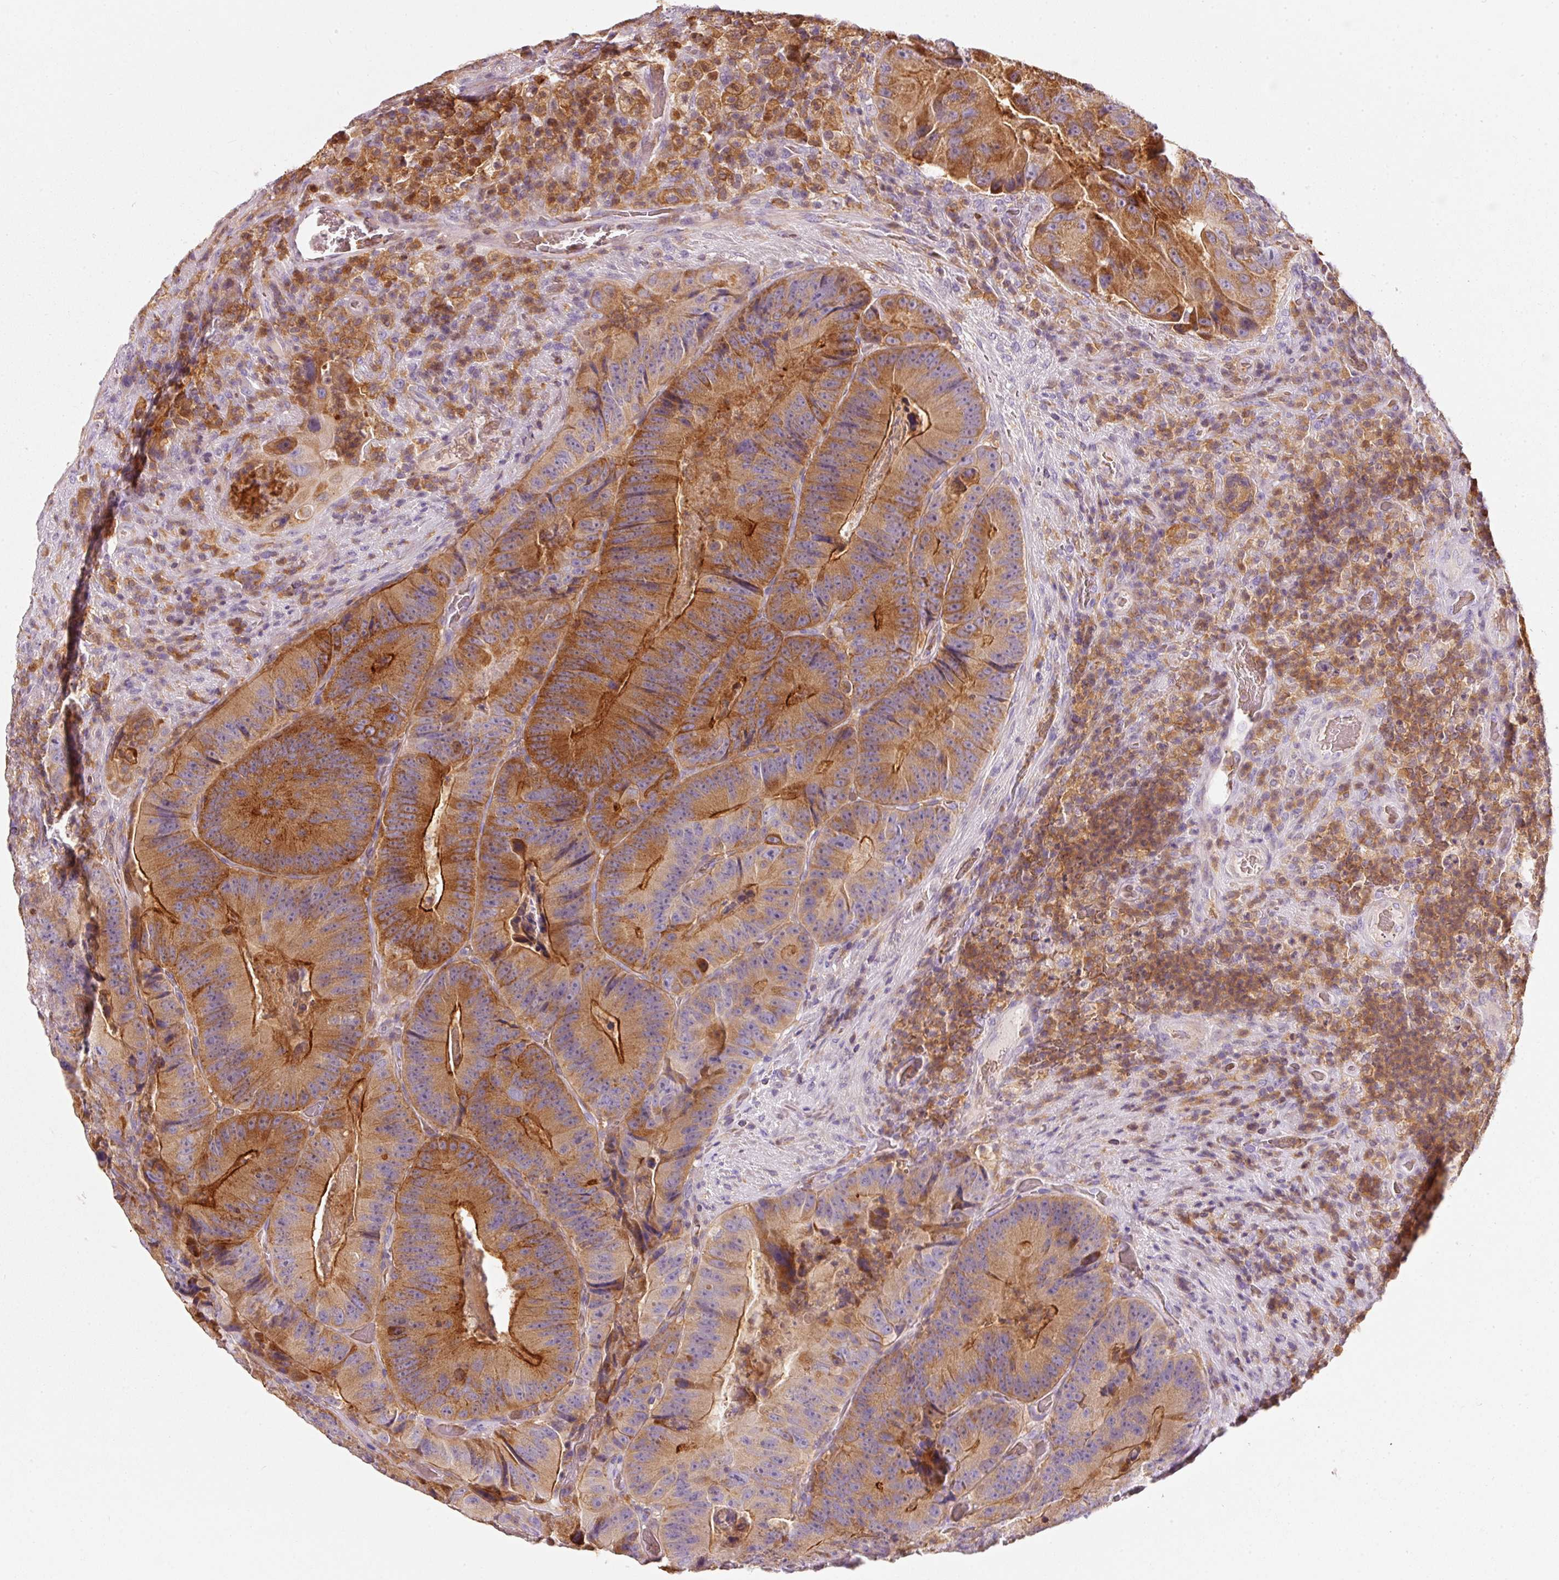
{"staining": {"intensity": "strong", "quantity": ">75%", "location": "cytoplasmic/membranous"}, "tissue": "colorectal cancer", "cell_type": "Tumor cells", "image_type": "cancer", "snomed": [{"axis": "morphology", "description": "Adenocarcinoma, NOS"}, {"axis": "topography", "description": "Colon"}], "caption": "IHC photomicrograph of neoplastic tissue: human colorectal cancer (adenocarcinoma) stained using IHC displays high levels of strong protein expression localized specifically in the cytoplasmic/membranous of tumor cells, appearing as a cytoplasmic/membranous brown color.", "gene": "IQGAP2", "patient": {"sex": "female", "age": 86}}